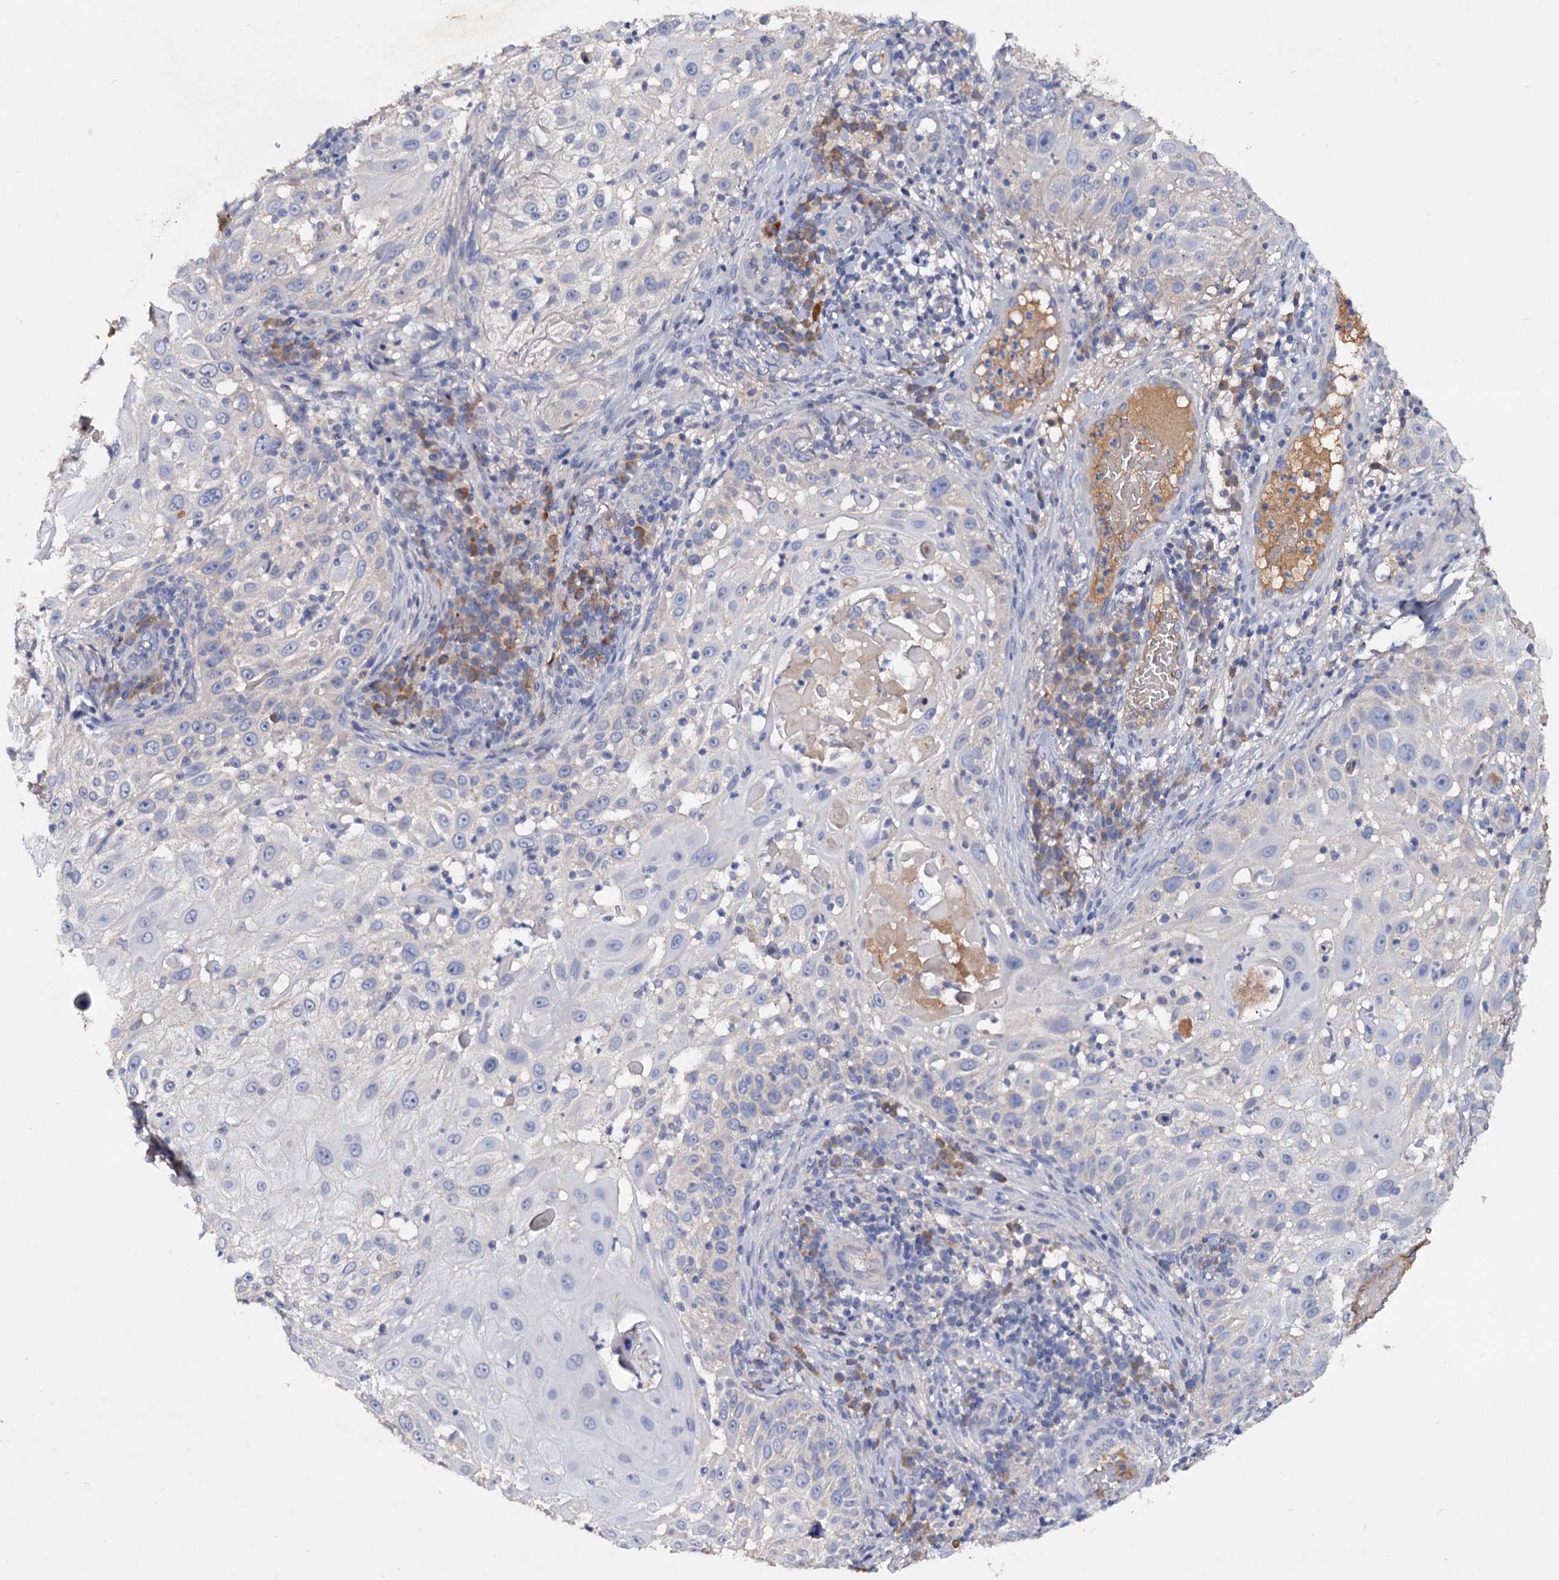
{"staining": {"intensity": "negative", "quantity": "none", "location": "none"}, "tissue": "skin cancer", "cell_type": "Tumor cells", "image_type": "cancer", "snomed": [{"axis": "morphology", "description": "Squamous cell carcinoma, NOS"}, {"axis": "topography", "description": "Skin"}], "caption": "An image of human skin cancer (squamous cell carcinoma) is negative for staining in tumor cells.", "gene": "NPAS4", "patient": {"sex": "female", "age": 44}}